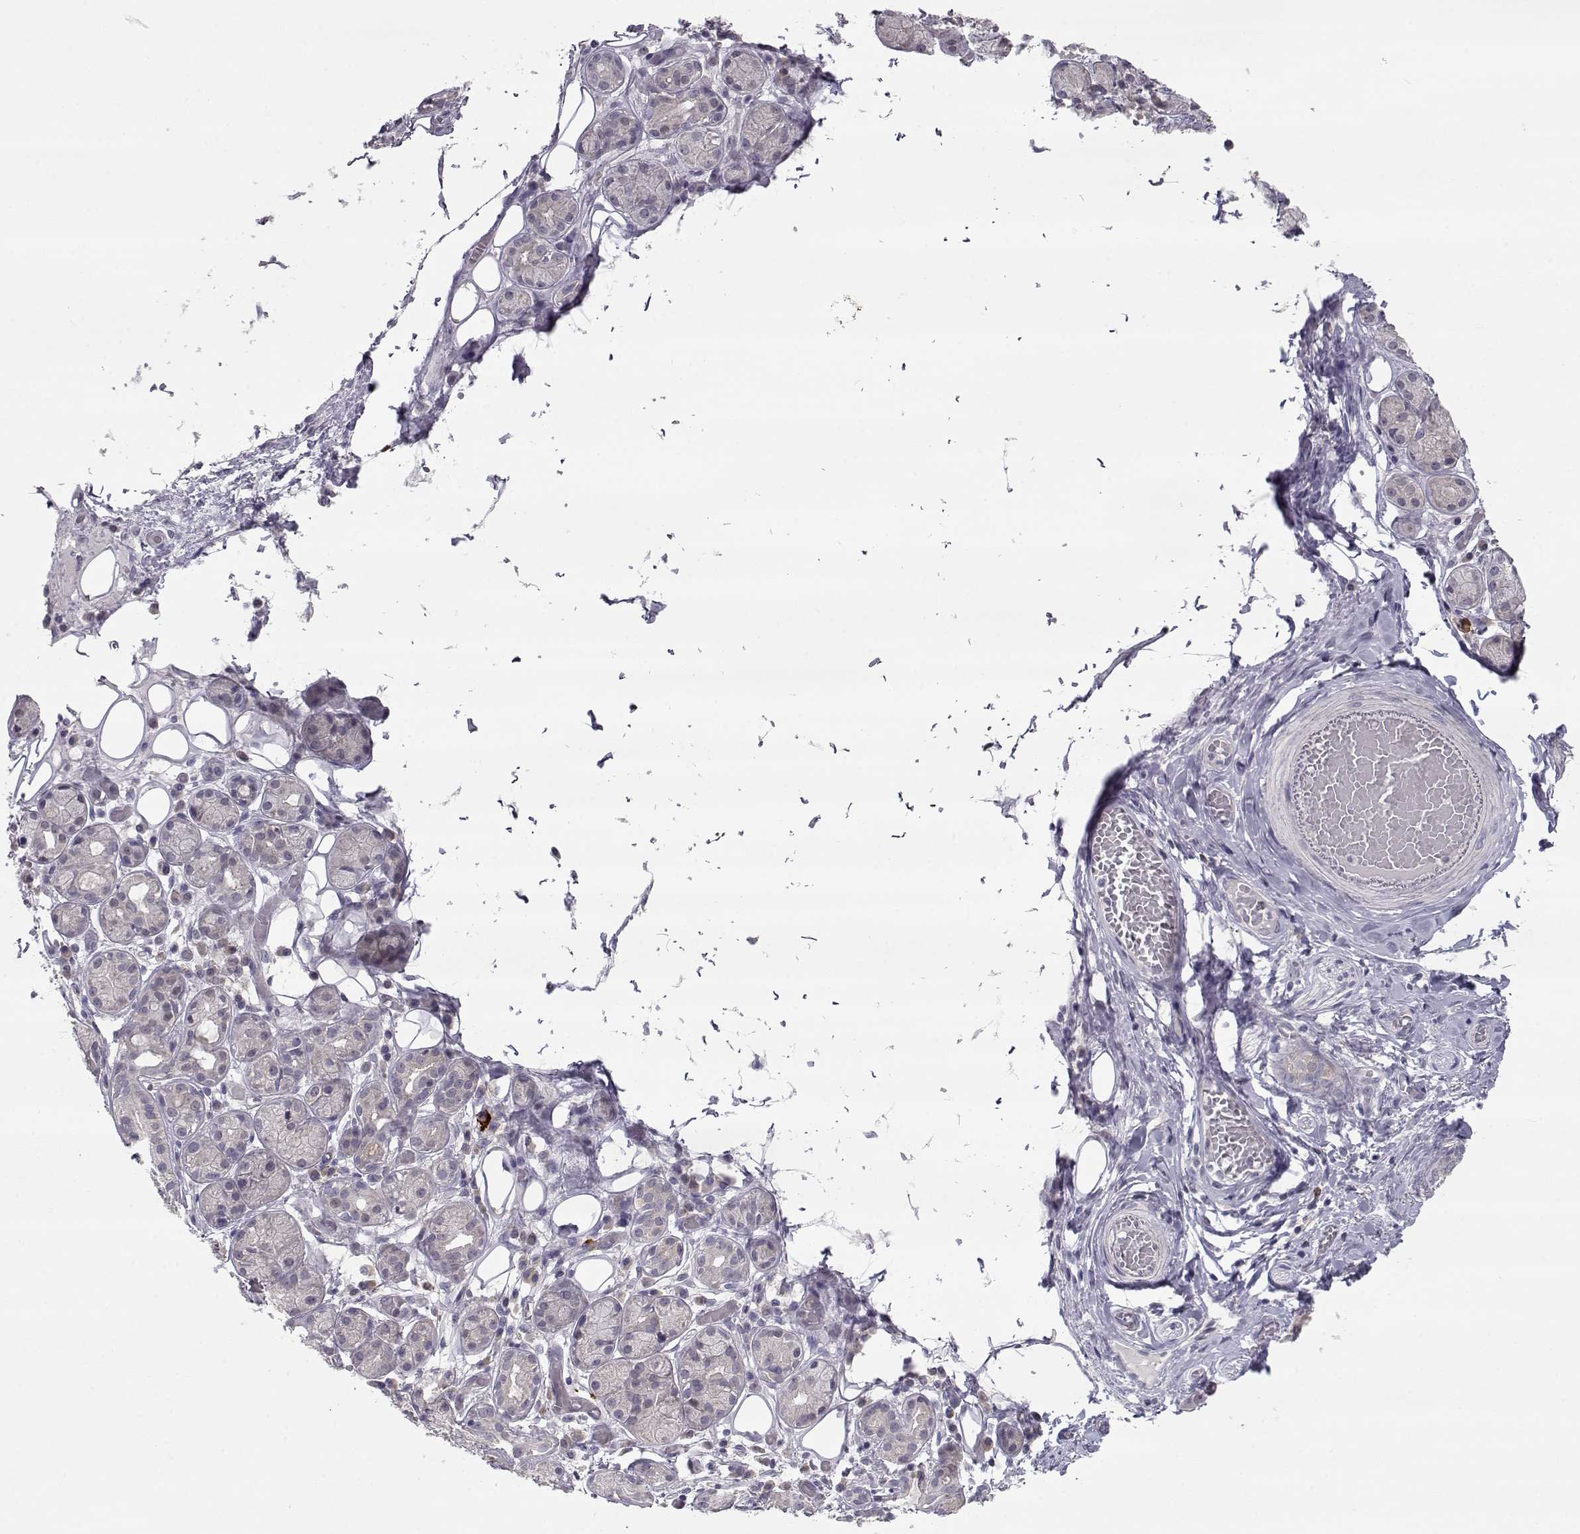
{"staining": {"intensity": "negative", "quantity": "none", "location": "none"}, "tissue": "salivary gland", "cell_type": "Glandular cells", "image_type": "normal", "snomed": [{"axis": "morphology", "description": "Normal tissue, NOS"}, {"axis": "topography", "description": "Salivary gland"}, {"axis": "topography", "description": "Peripheral nerve tissue"}], "caption": "An immunohistochemistry photomicrograph of benign salivary gland is shown. There is no staining in glandular cells of salivary gland. (DAB immunohistochemistry, high magnification).", "gene": "NPVF", "patient": {"sex": "male", "age": 71}}